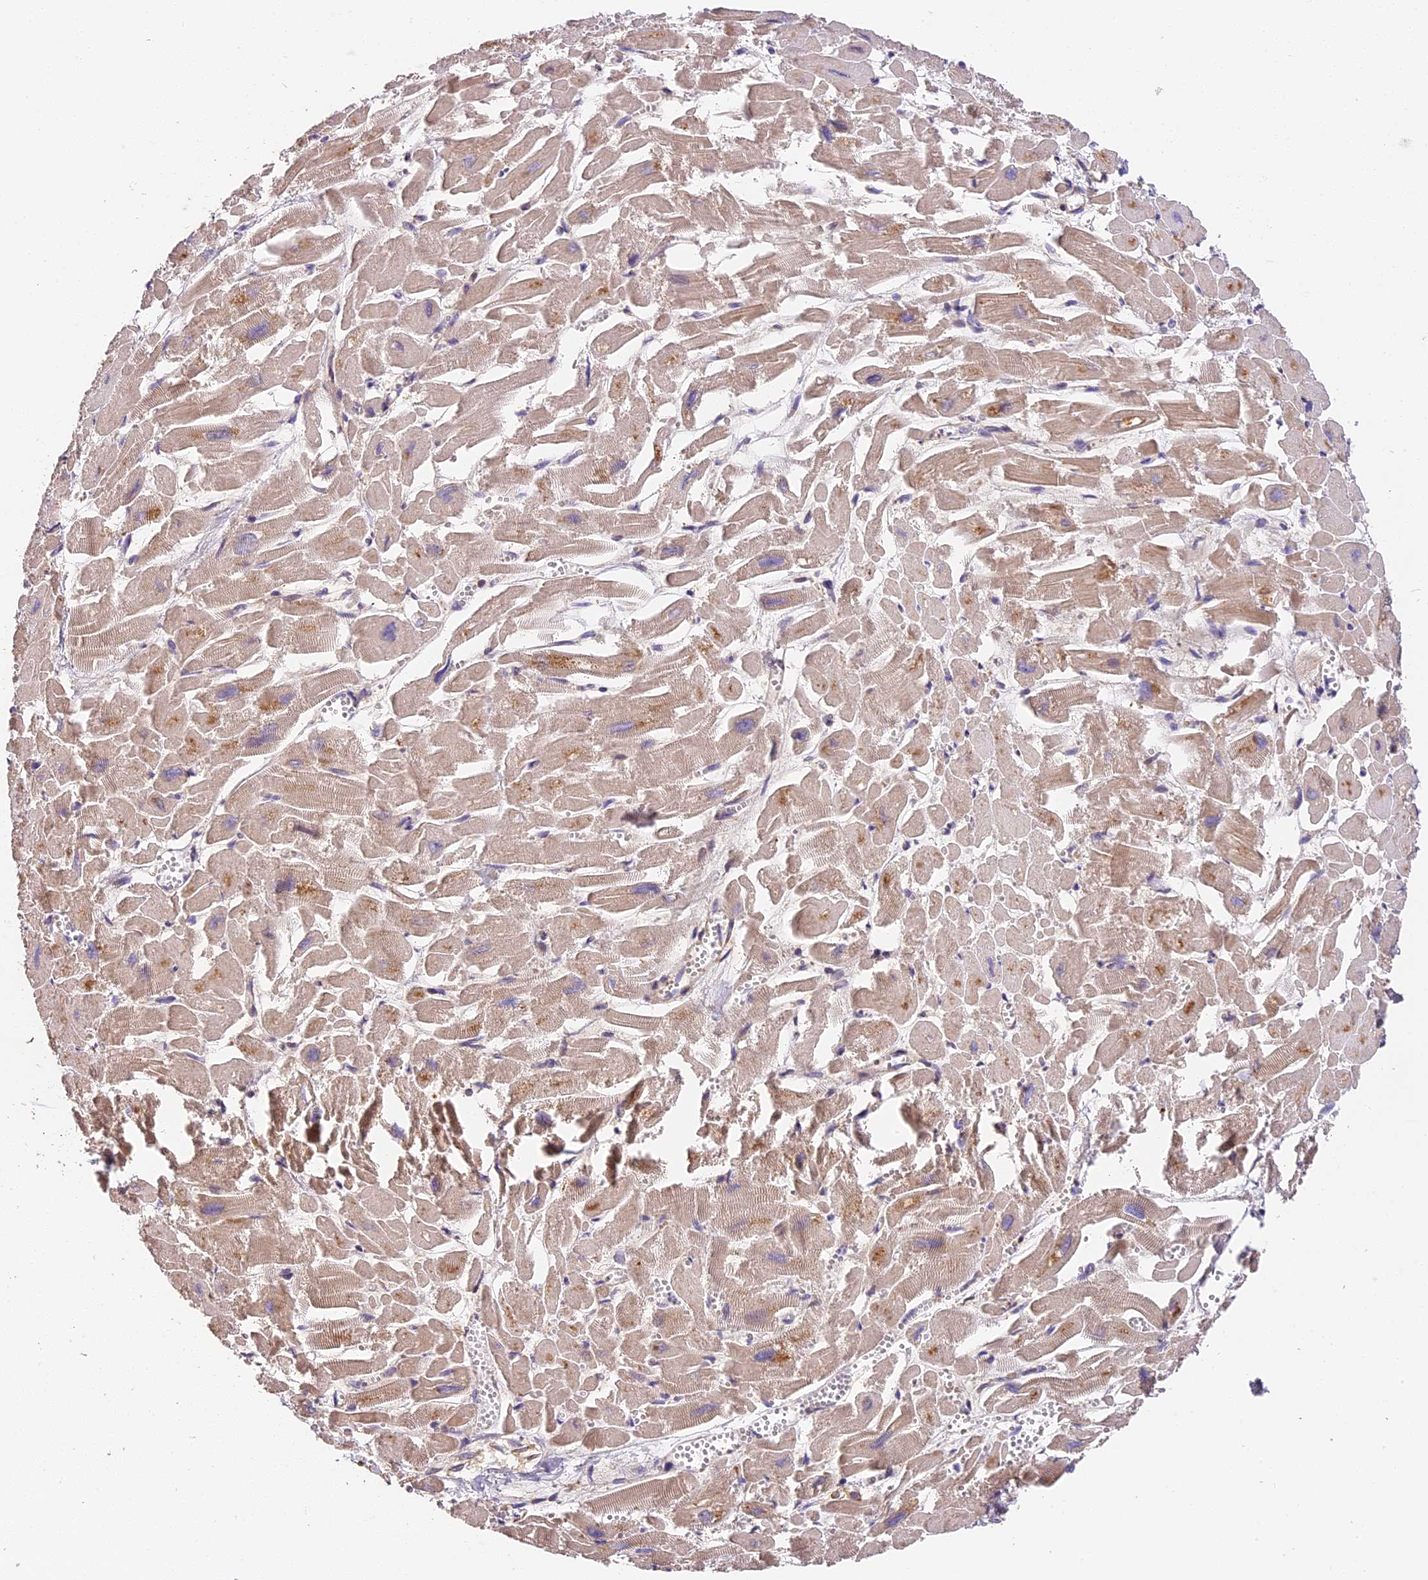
{"staining": {"intensity": "moderate", "quantity": "25%-75%", "location": "cytoplasmic/membranous"}, "tissue": "heart muscle", "cell_type": "Cardiomyocytes", "image_type": "normal", "snomed": [{"axis": "morphology", "description": "Normal tissue, NOS"}, {"axis": "topography", "description": "Heart"}], "caption": "This photomicrograph exhibits IHC staining of normal heart muscle, with medium moderate cytoplasmic/membranous expression in approximately 25%-75% of cardiomyocytes.", "gene": "ARHGAP17", "patient": {"sex": "male", "age": 54}}